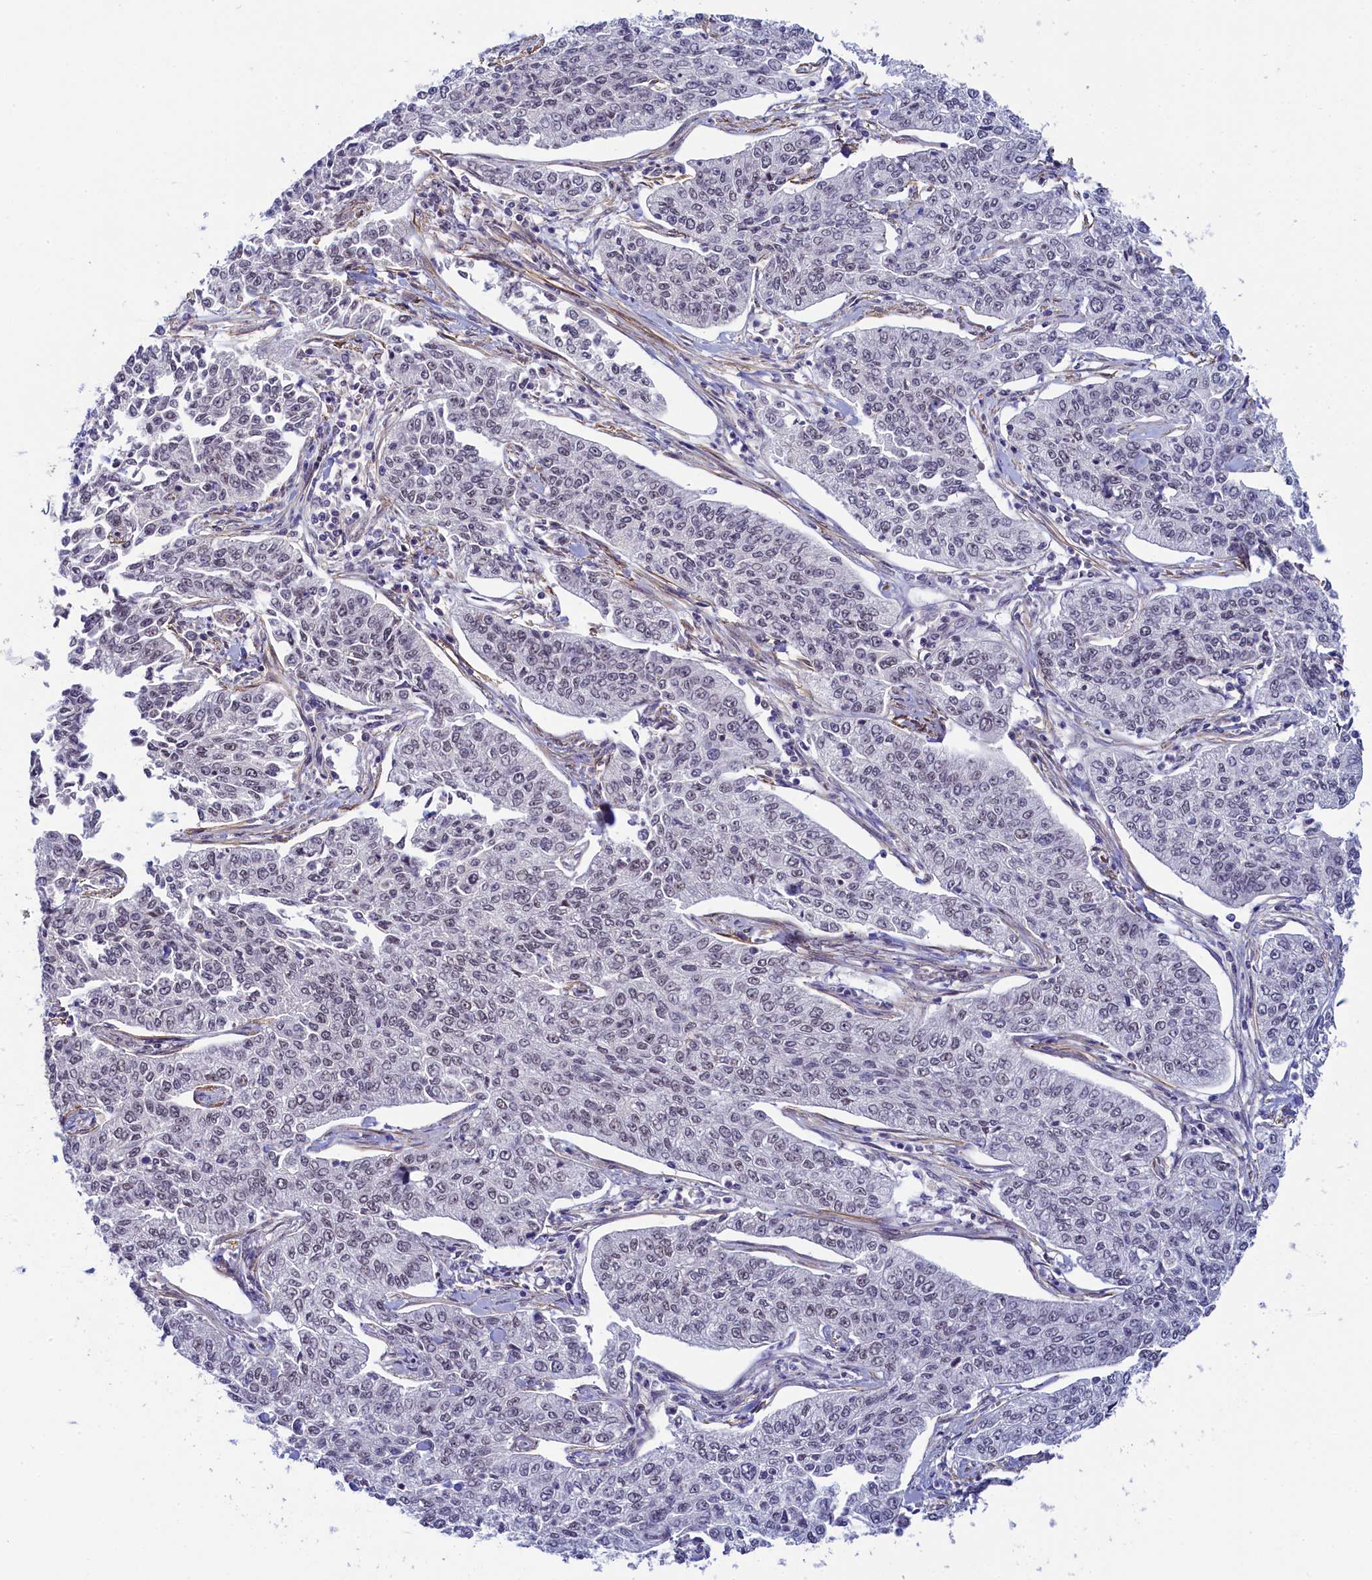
{"staining": {"intensity": "negative", "quantity": "none", "location": "none"}, "tissue": "cervical cancer", "cell_type": "Tumor cells", "image_type": "cancer", "snomed": [{"axis": "morphology", "description": "Squamous cell carcinoma, NOS"}, {"axis": "topography", "description": "Cervix"}], "caption": "The IHC histopathology image has no significant positivity in tumor cells of cervical squamous cell carcinoma tissue.", "gene": "INTS14", "patient": {"sex": "female", "age": 35}}